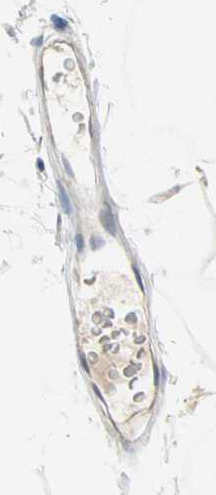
{"staining": {"intensity": "weak", "quantity": "<25%", "location": "cytoplasmic/membranous"}, "tissue": "adipose tissue", "cell_type": "Adipocytes", "image_type": "normal", "snomed": [{"axis": "morphology", "description": "Normal tissue, NOS"}, {"axis": "morphology", "description": "Duct carcinoma"}, {"axis": "topography", "description": "Breast"}, {"axis": "topography", "description": "Adipose tissue"}], "caption": "Immunohistochemistry histopathology image of normal adipose tissue stained for a protein (brown), which exhibits no positivity in adipocytes. (DAB immunohistochemistry, high magnification).", "gene": "MPI", "patient": {"sex": "female", "age": 37}}